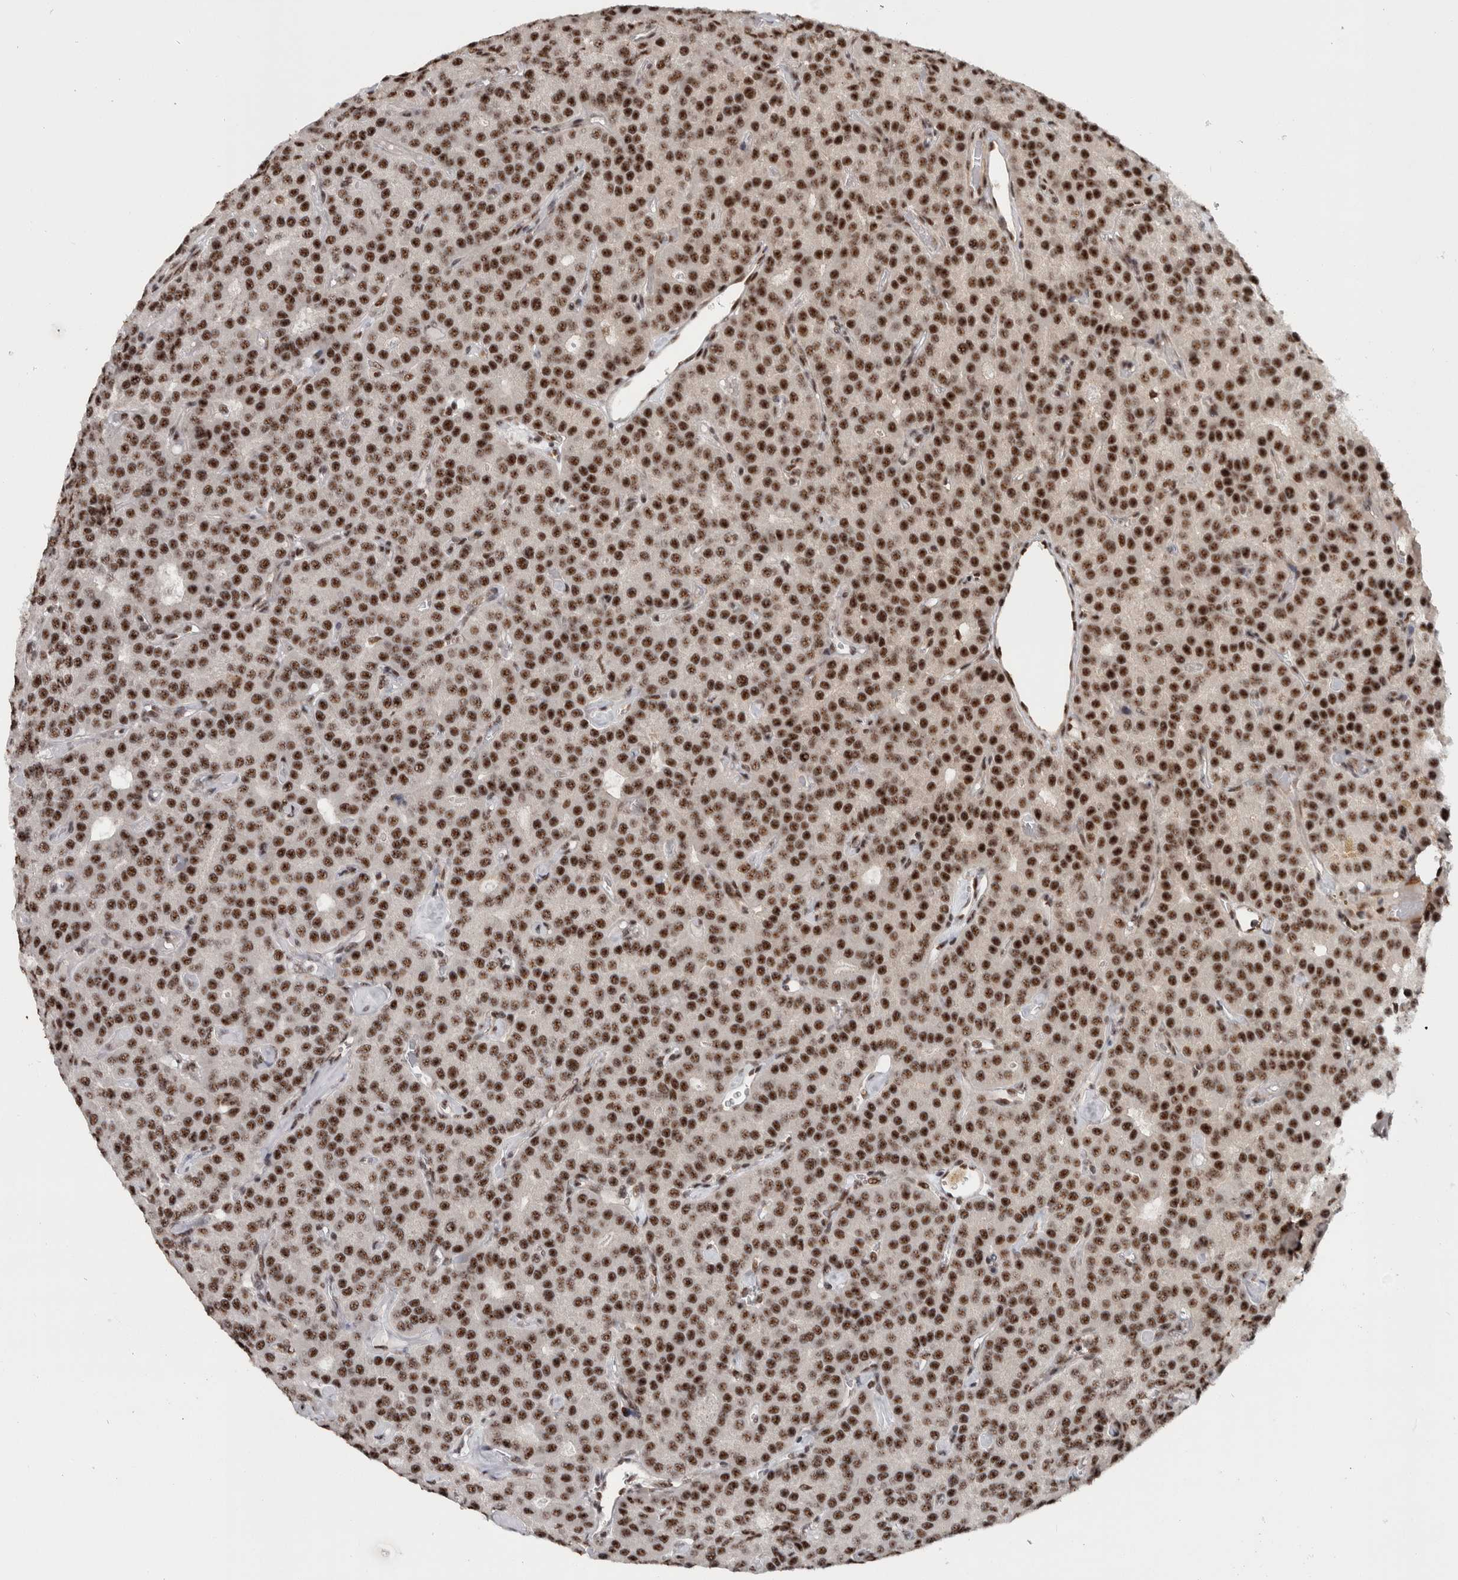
{"staining": {"intensity": "strong", "quantity": ">75%", "location": "nuclear"}, "tissue": "parathyroid gland", "cell_type": "Glandular cells", "image_type": "normal", "snomed": [{"axis": "morphology", "description": "Normal tissue, NOS"}, {"axis": "morphology", "description": "Adenoma, NOS"}, {"axis": "topography", "description": "Parathyroid gland"}], "caption": "Immunohistochemistry (DAB (3,3'-diaminobenzidine)) staining of unremarkable human parathyroid gland reveals strong nuclear protein expression in about >75% of glandular cells. The staining was performed using DAB (3,3'-diaminobenzidine), with brown indicating positive protein expression. Nuclei are stained blue with hematoxylin.", "gene": "MKNK1", "patient": {"sex": "female", "age": 86}}